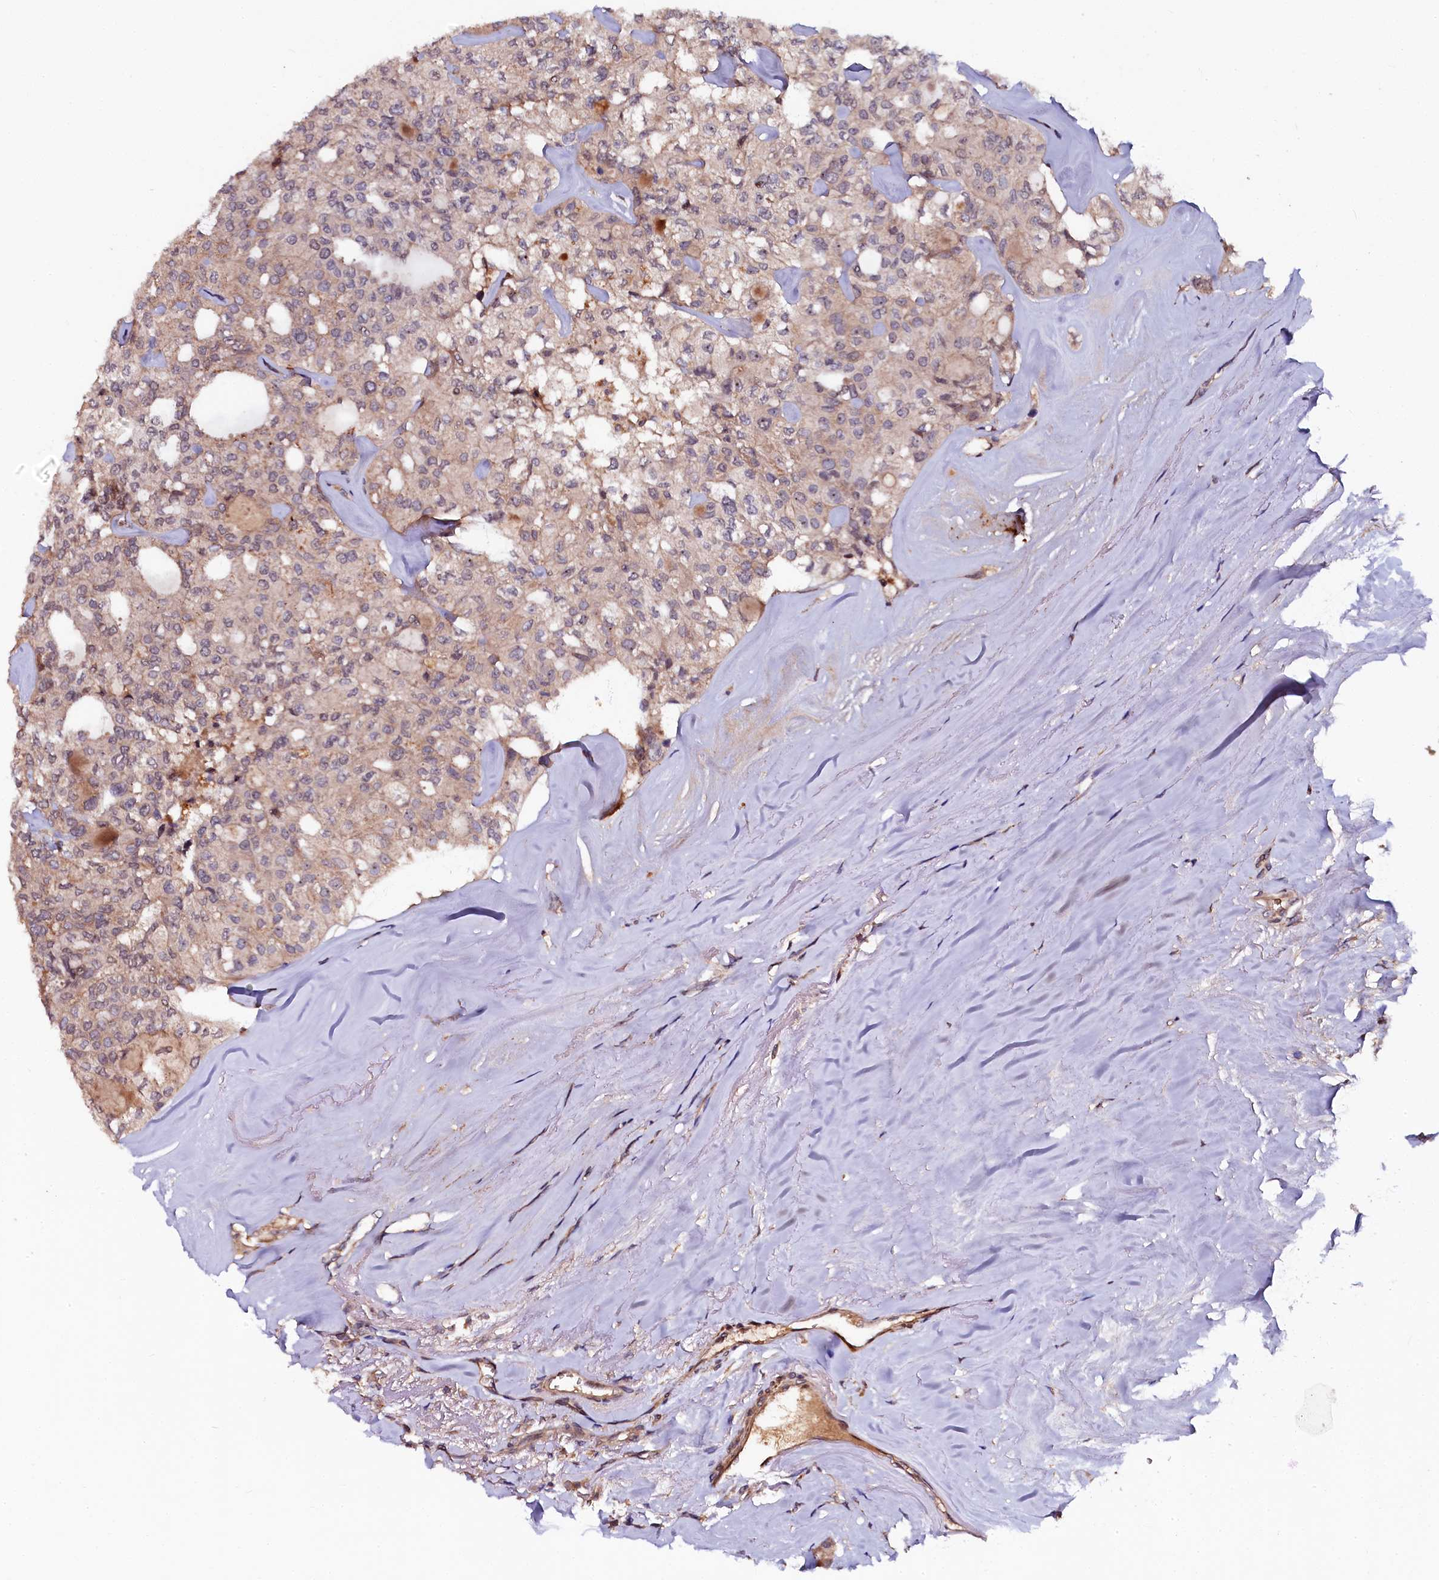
{"staining": {"intensity": "weak", "quantity": "25%-75%", "location": "cytoplasmic/membranous,nuclear"}, "tissue": "thyroid cancer", "cell_type": "Tumor cells", "image_type": "cancer", "snomed": [{"axis": "morphology", "description": "Follicular adenoma carcinoma, NOS"}, {"axis": "topography", "description": "Thyroid gland"}], "caption": "Approximately 25%-75% of tumor cells in thyroid cancer exhibit weak cytoplasmic/membranous and nuclear protein expression as visualized by brown immunohistochemical staining.", "gene": "N4BP1", "patient": {"sex": "male", "age": 75}}